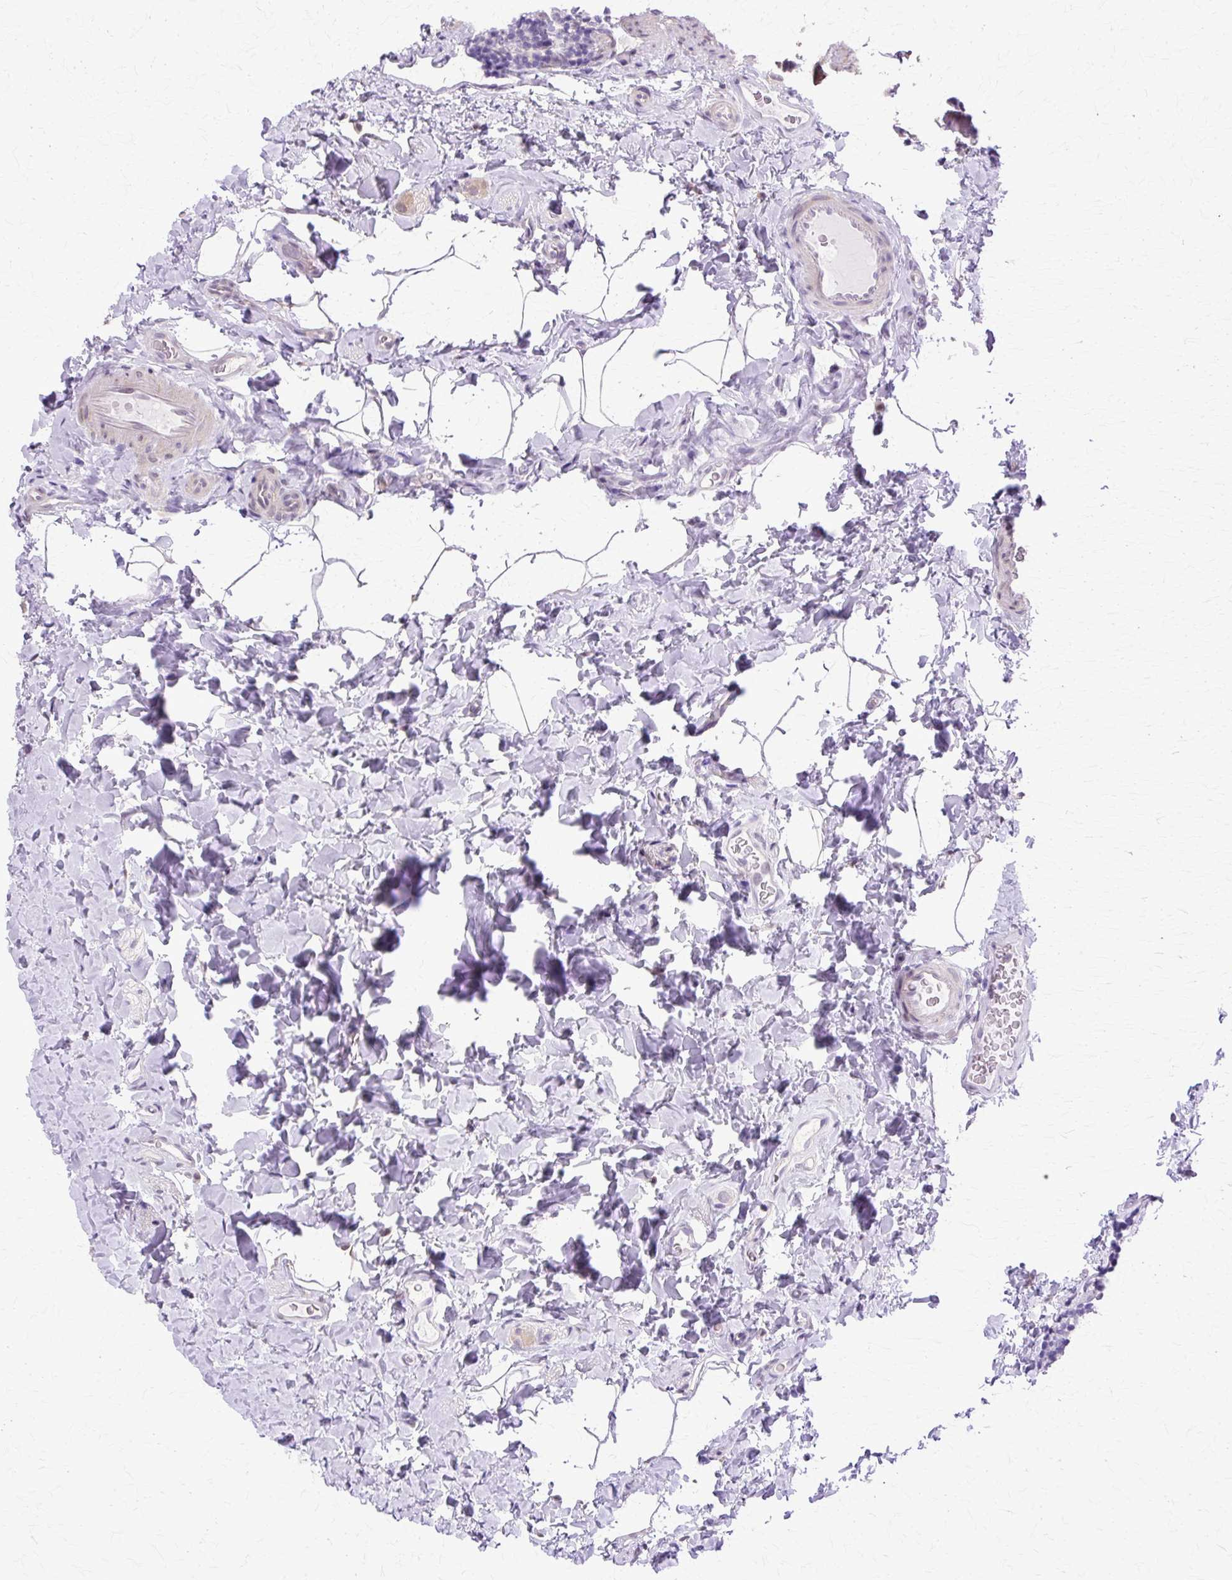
{"staining": {"intensity": "negative", "quantity": "none", "location": "none"}, "tissue": "colon", "cell_type": "Endothelial cells", "image_type": "normal", "snomed": [{"axis": "morphology", "description": "Normal tissue, NOS"}, {"axis": "topography", "description": "Colon"}], "caption": "Colon stained for a protein using immunohistochemistry exhibits no positivity endothelial cells.", "gene": "HSPA1A", "patient": {"sex": "male", "age": 46}}